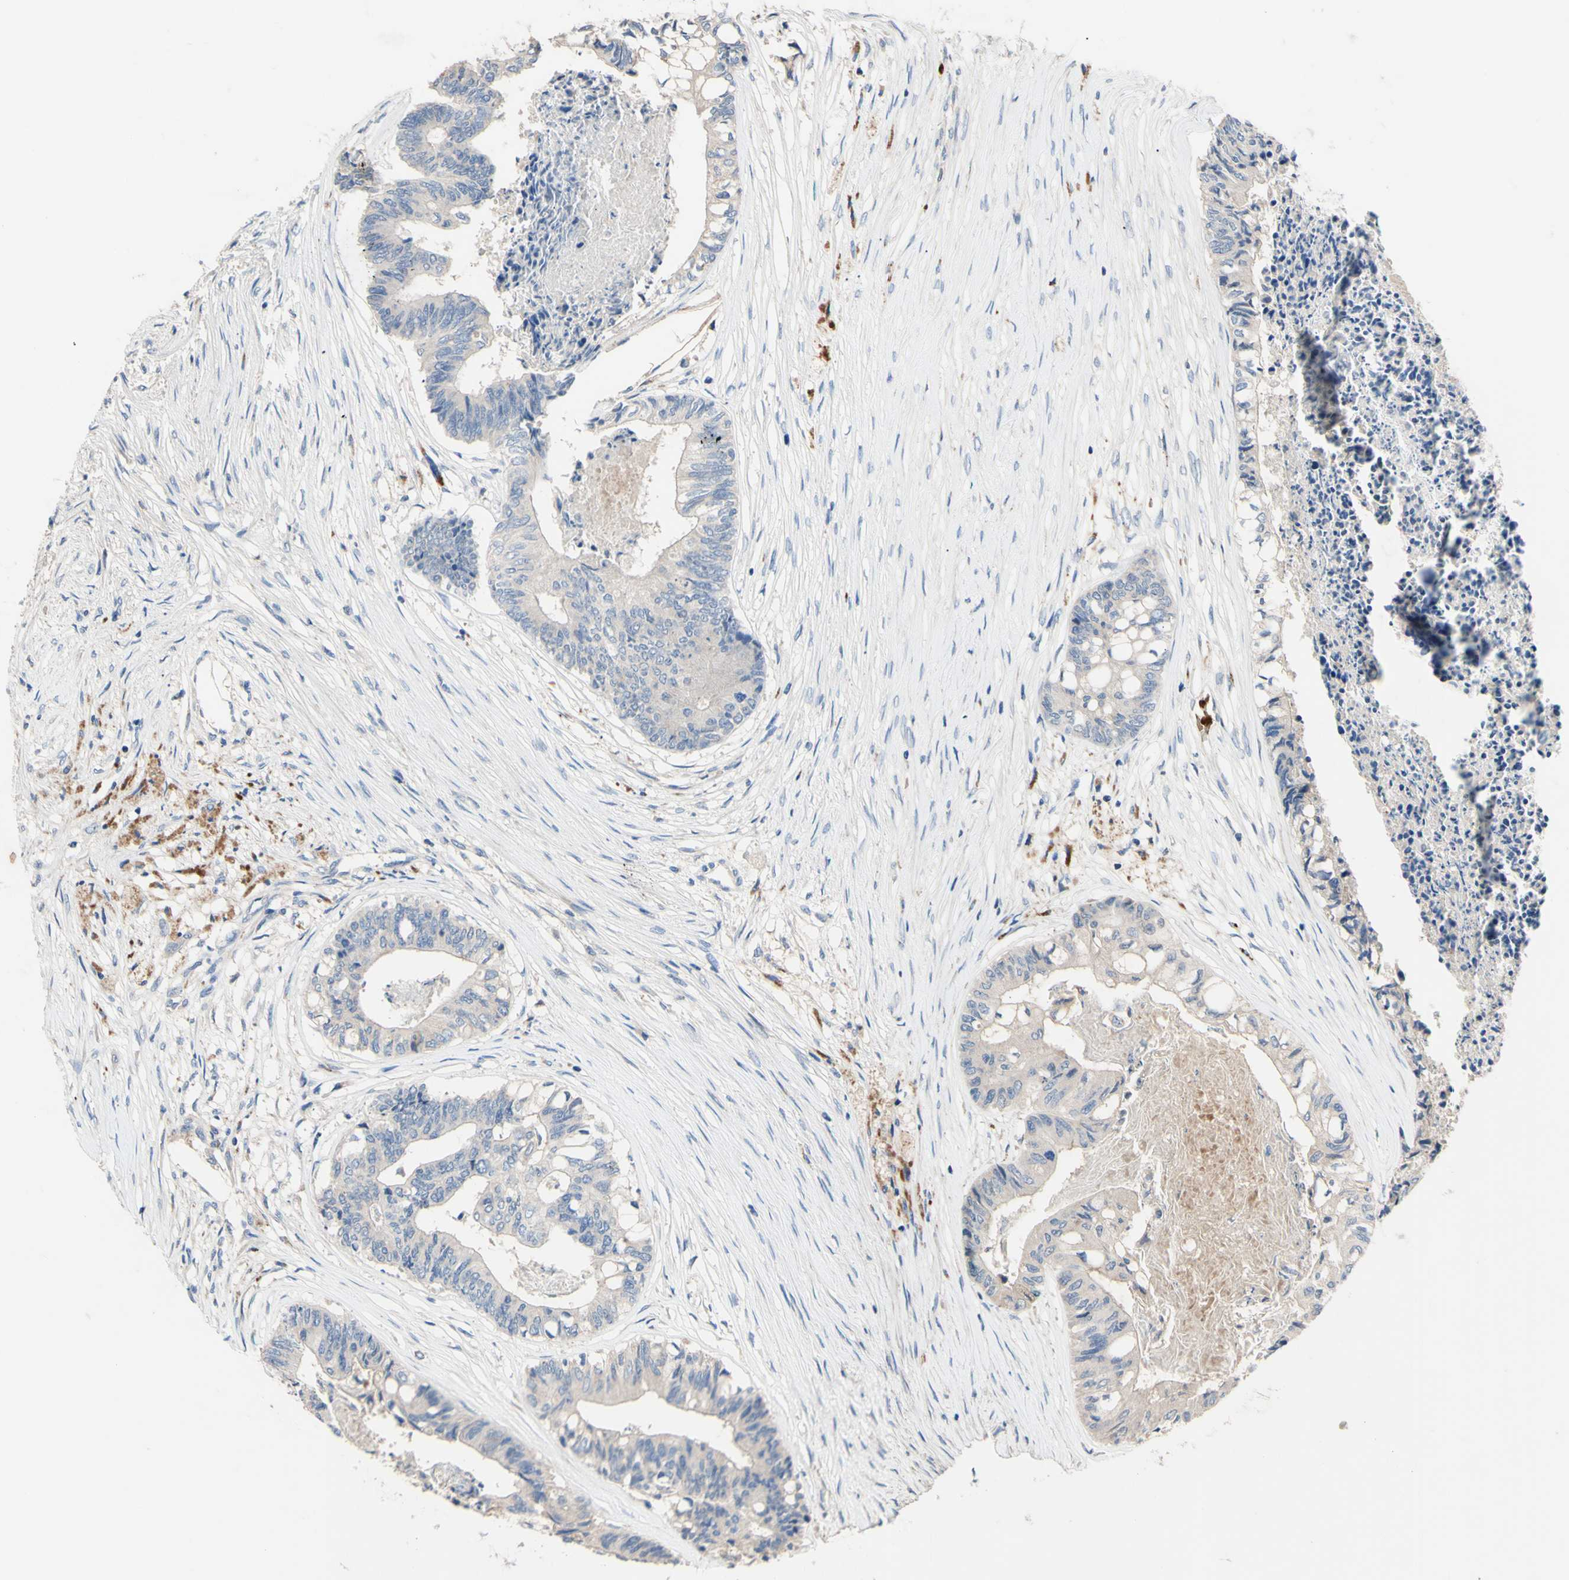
{"staining": {"intensity": "negative", "quantity": "none", "location": "none"}, "tissue": "colorectal cancer", "cell_type": "Tumor cells", "image_type": "cancer", "snomed": [{"axis": "morphology", "description": "Adenocarcinoma, NOS"}, {"axis": "topography", "description": "Rectum"}], "caption": "Tumor cells show no significant staining in colorectal adenocarcinoma.", "gene": "CDON", "patient": {"sex": "male", "age": 63}}